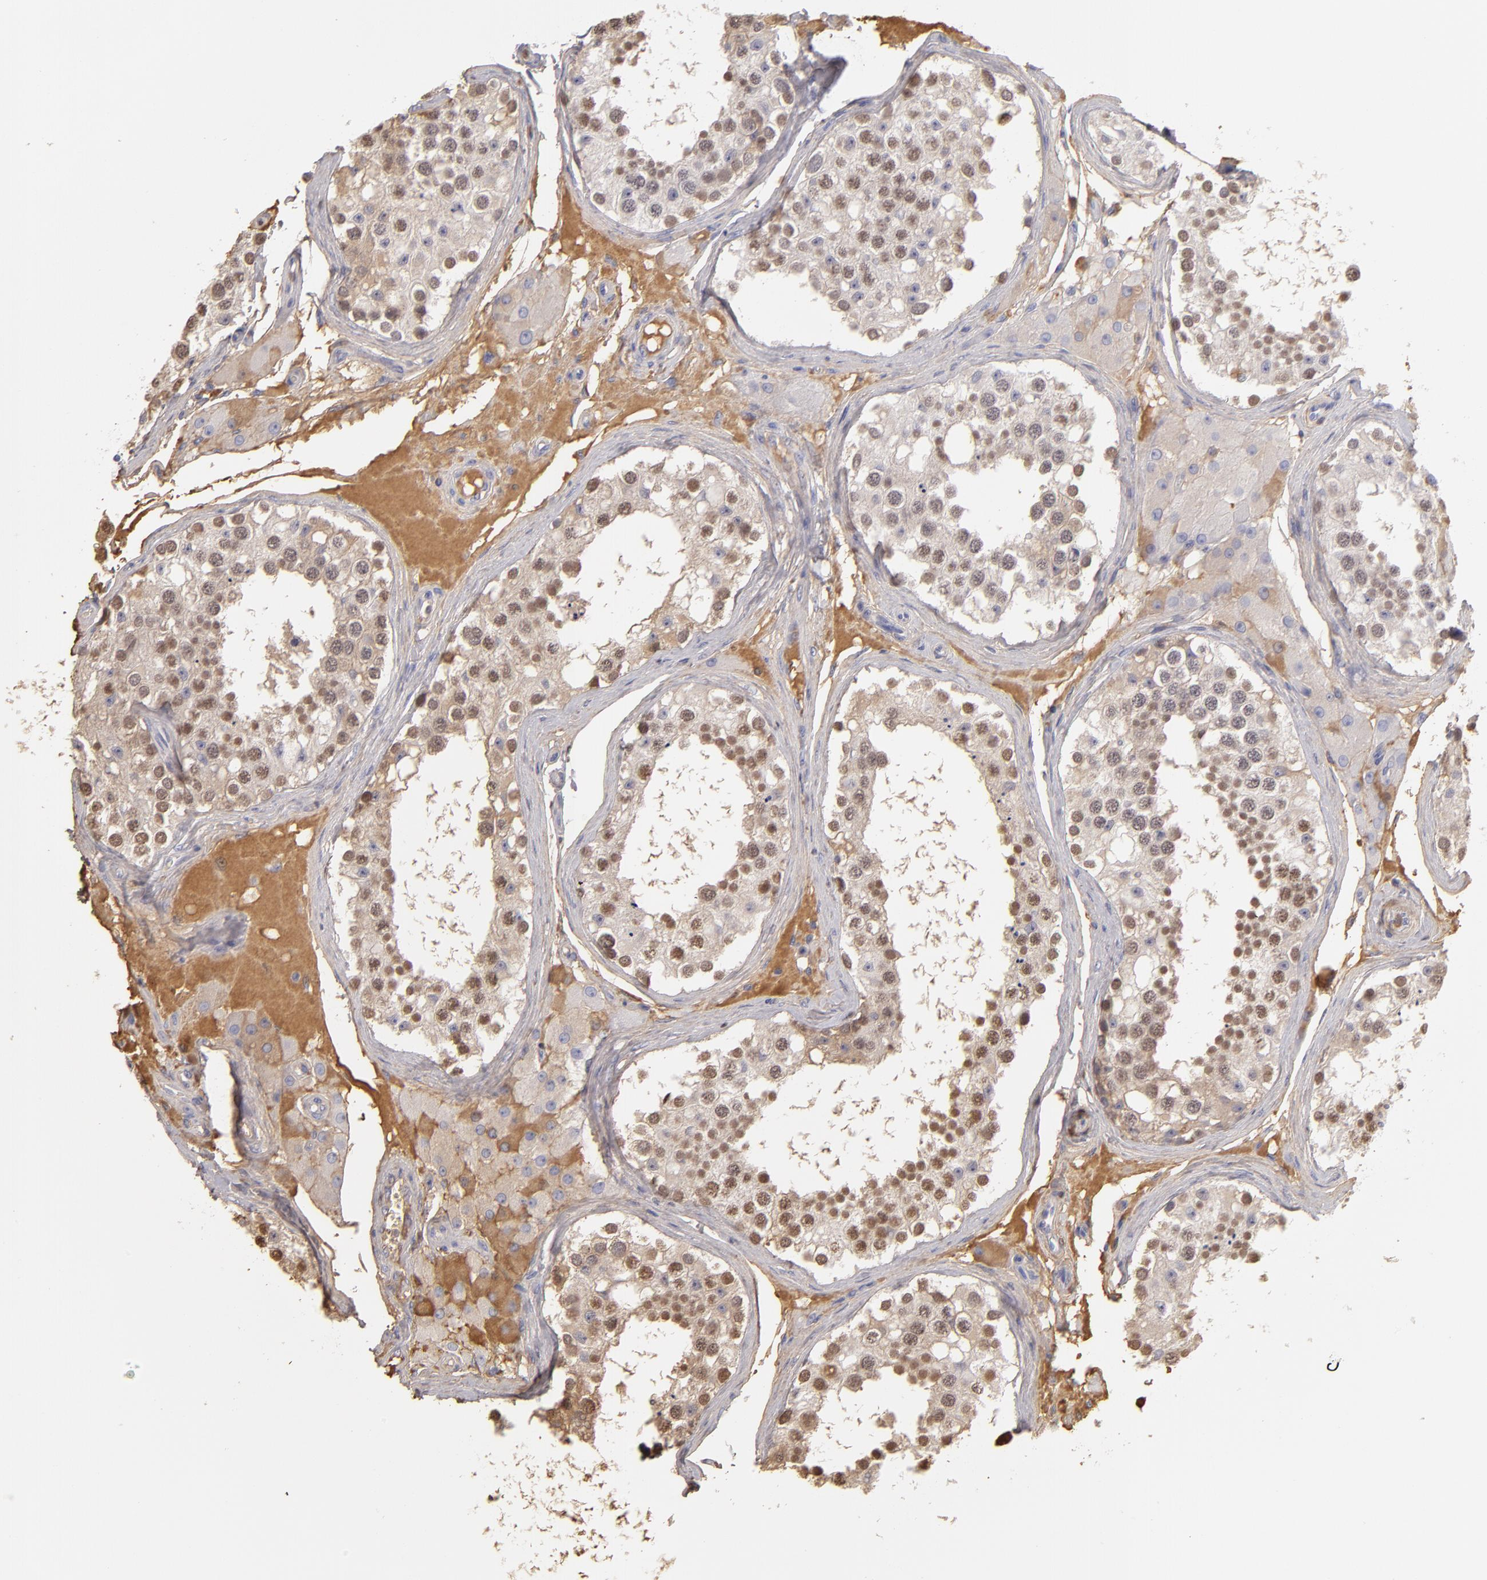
{"staining": {"intensity": "weak", "quantity": "25%-75%", "location": "nuclear"}, "tissue": "testis", "cell_type": "Cells in seminiferous ducts", "image_type": "normal", "snomed": [{"axis": "morphology", "description": "Normal tissue, NOS"}, {"axis": "topography", "description": "Testis"}], "caption": "Protein analysis of unremarkable testis reveals weak nuclear expression in approximately 25%-75% of cells in seminiferous ducts. The staining was performed using DAB, with brown indicating positive protein expression. Nuclei are stained blue with hematoxylin.", "gene": "SERPINA1", "patient": {"sex": "male", "age": 68}}